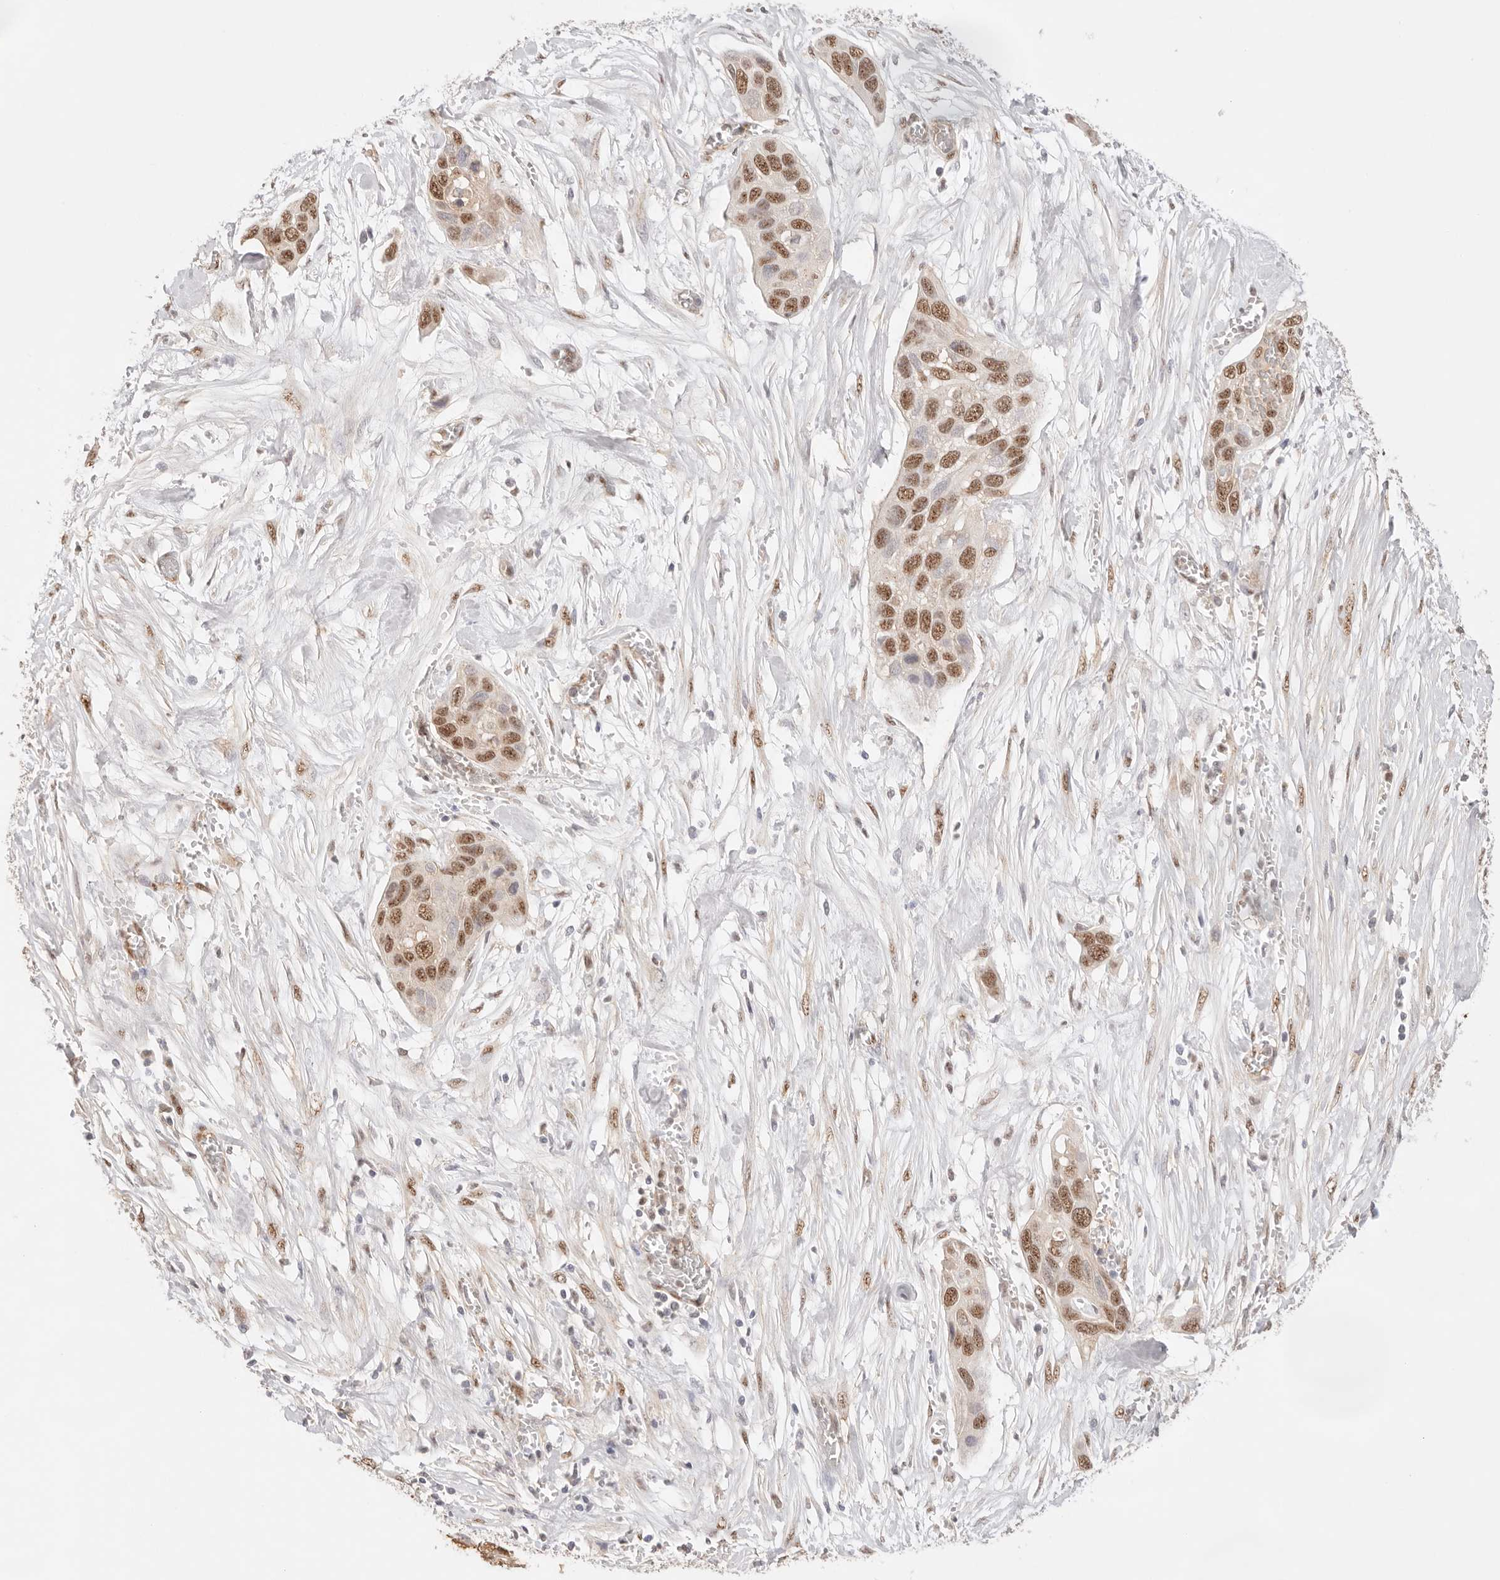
{"staining": {"intensity": "moderate", "quantity": ">75%", "location": "nuclear"}, "tissue": "pancreatic cancer", "cell_type": "Tumor cells", "image_type": "cancer", "snomed": [{"axis": "morphology", "description": "Adenocarcinoma, NOS"}, {"axis": "topography", "description": "Pancreas"}], "caption": "High-magnification brightfield microscopy of pancreatic cancer stained with DAB (3,3'-diaminobenzidine) (brown) and counterstained with hematoxylin (blue). tumor cells exhibit moderate nuclear positivity is seen in approximately>75% of cells. (IHC, brightfield microscopy, high magnification).", "gene": "IL1R2", "patient": {"sex": "female", "age": 60}}